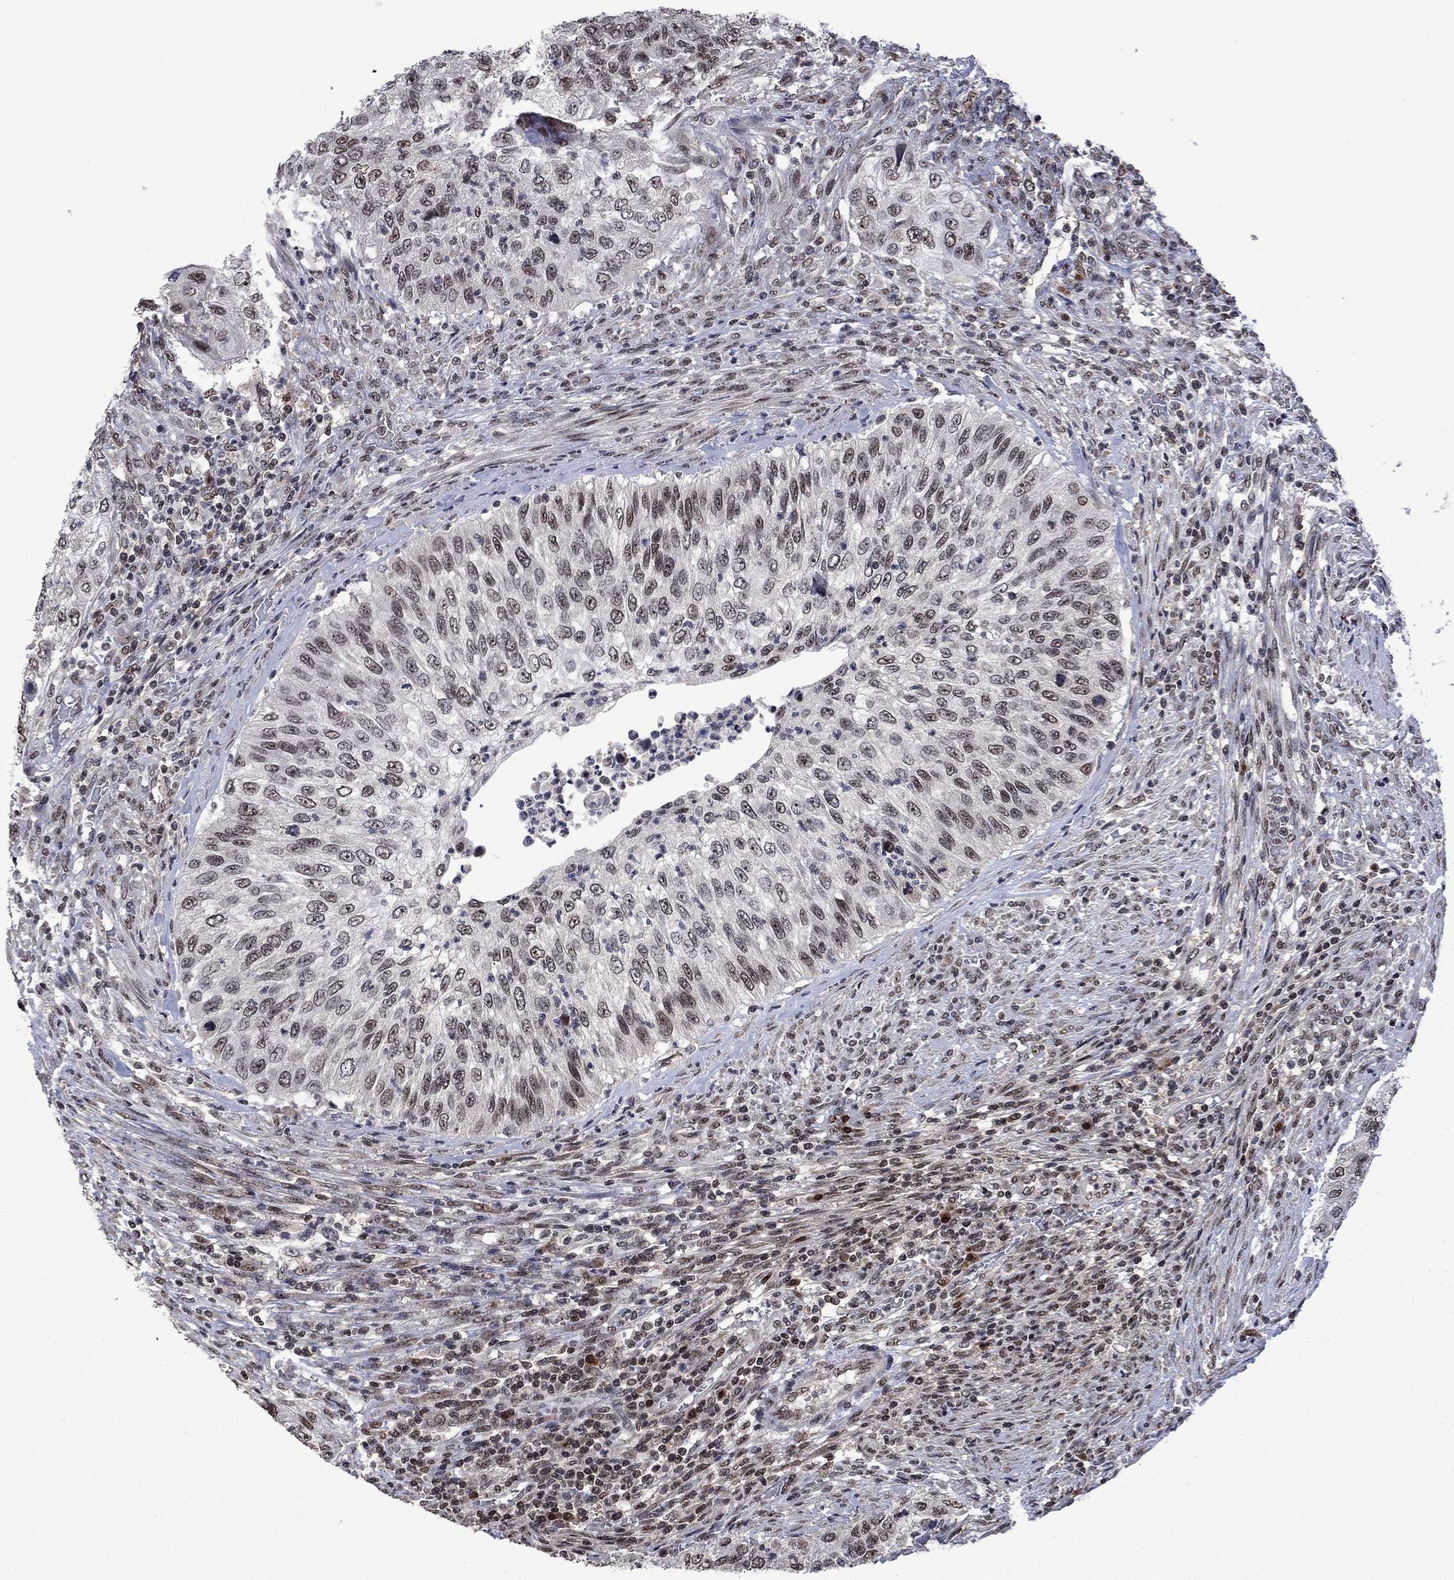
{"staining": {"intensity": "negative", "quantity": "none", "location": "none"}, "tissue": "urothelial cancer", "cell_type": "Tumor cells", "image_type": "cancer", "snomed": [{"axis": "morphology", "description": "Urothelial carcinoma, High grade"}, {"axis": "topography", "description": "Urinary bladder"}], "caption": "High magnification brightfield microscopy of urothelial carcinoma (high-grade) stained with DAB (3,3'-diaminobenzidine) (brown) and counterstained with hematoxylin (blue): tumor cells show no significant staining.", "gene": "FBL", "patient": {"sex": "female", "age": 60}}